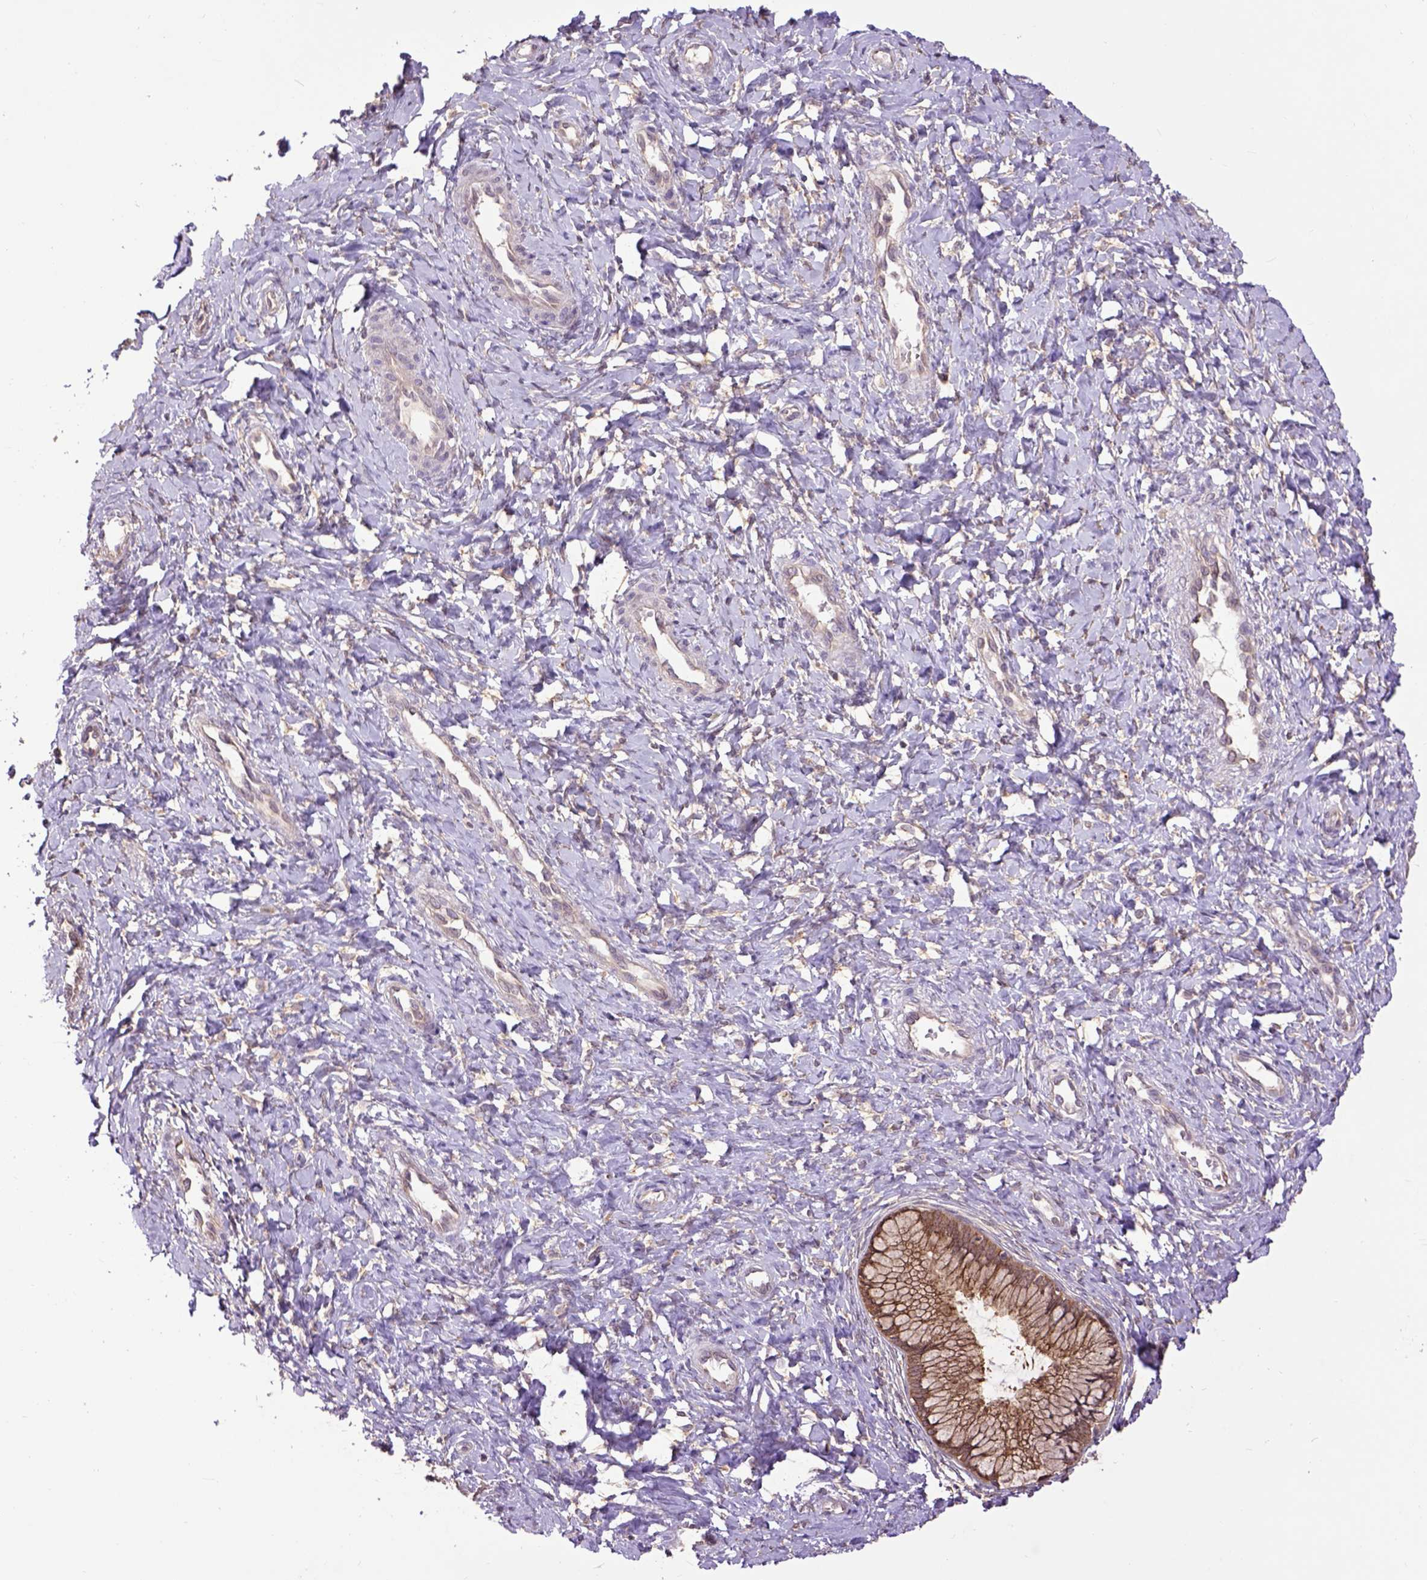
{"staining": {"intensity": "strong", "quantity": ">75%", "location": "cytoplasmic/membranous"}, "tissue": "cervix", "cell_type": "Glandular cells", "image_type": "normal", "snomed": [{"axis": "morphology", "description": "Normal tissue, NOS"}, {"axis": "topography", "description": "Cervix"}], "caption": "Immunohistochemical staining of normal human cervix exhibits high levels of strong cytoplasmic/membranous staining in approximately >75% of glandular cells. (DAB IHC with brightfield microscopy, high magnification).", "gene": "ARL1", "patient": {"sex": "female", "age": 37}}